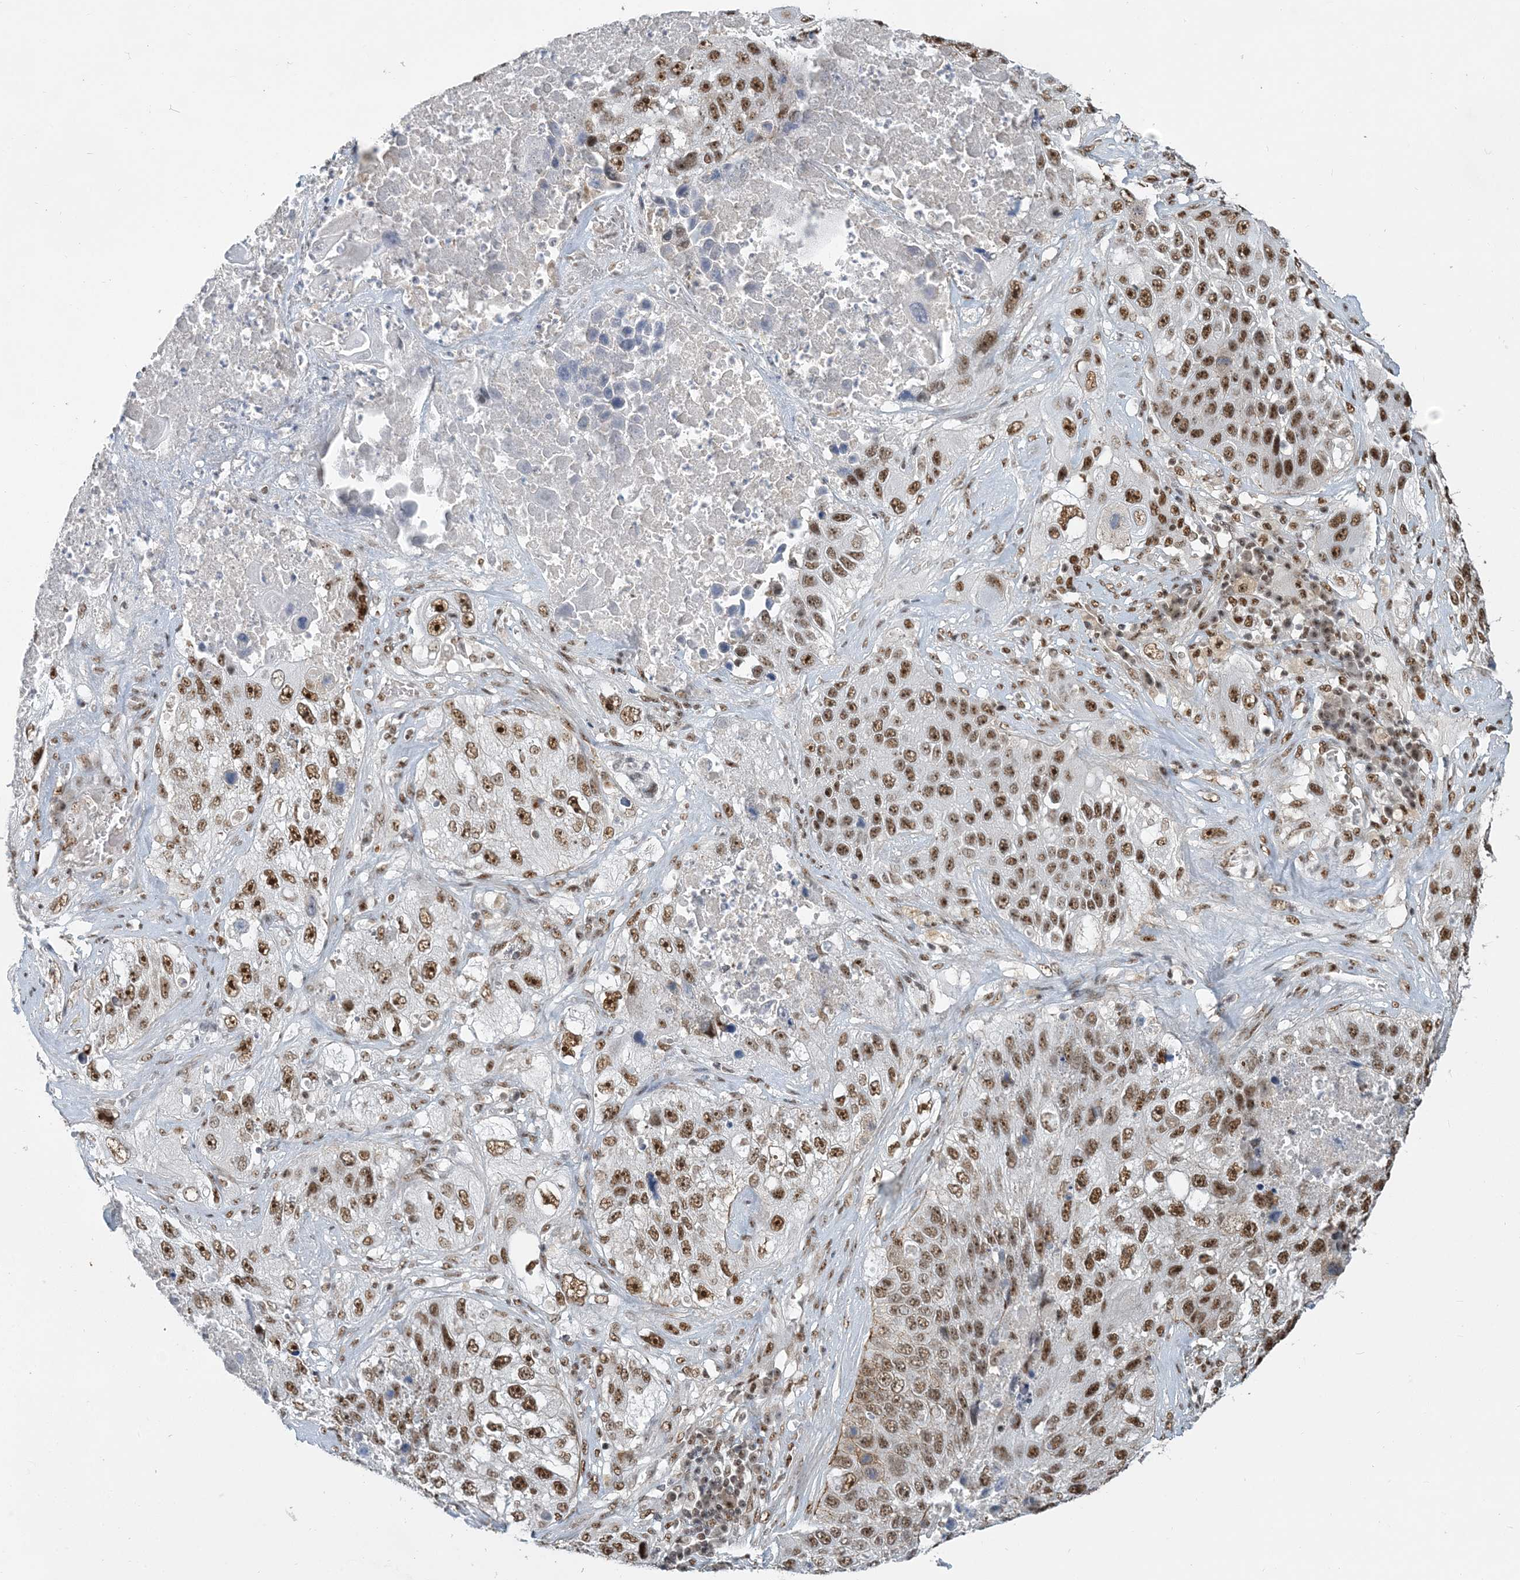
{"staining": {"intensity": "strong", "quantity": ">75%", "location": "nuclear"}, "tissue": "lung cancer", "cell_type": "Tumor cells", "image_type": "cancer", "snomed": [{"axis": "morphology", "description": "Squamous cell carcinoma, NOS"}, {"axis": "topography", "description": "Lung"}], "caption": "Lung squamous cell carcinoma stained for a protein exhibits strong nuclear positivity in tumor cells. (Brightfield microscopy of DAB IHC at high magnification).", "gene": "PLRG1", "patient": {"sex": "male", "age": 61}}